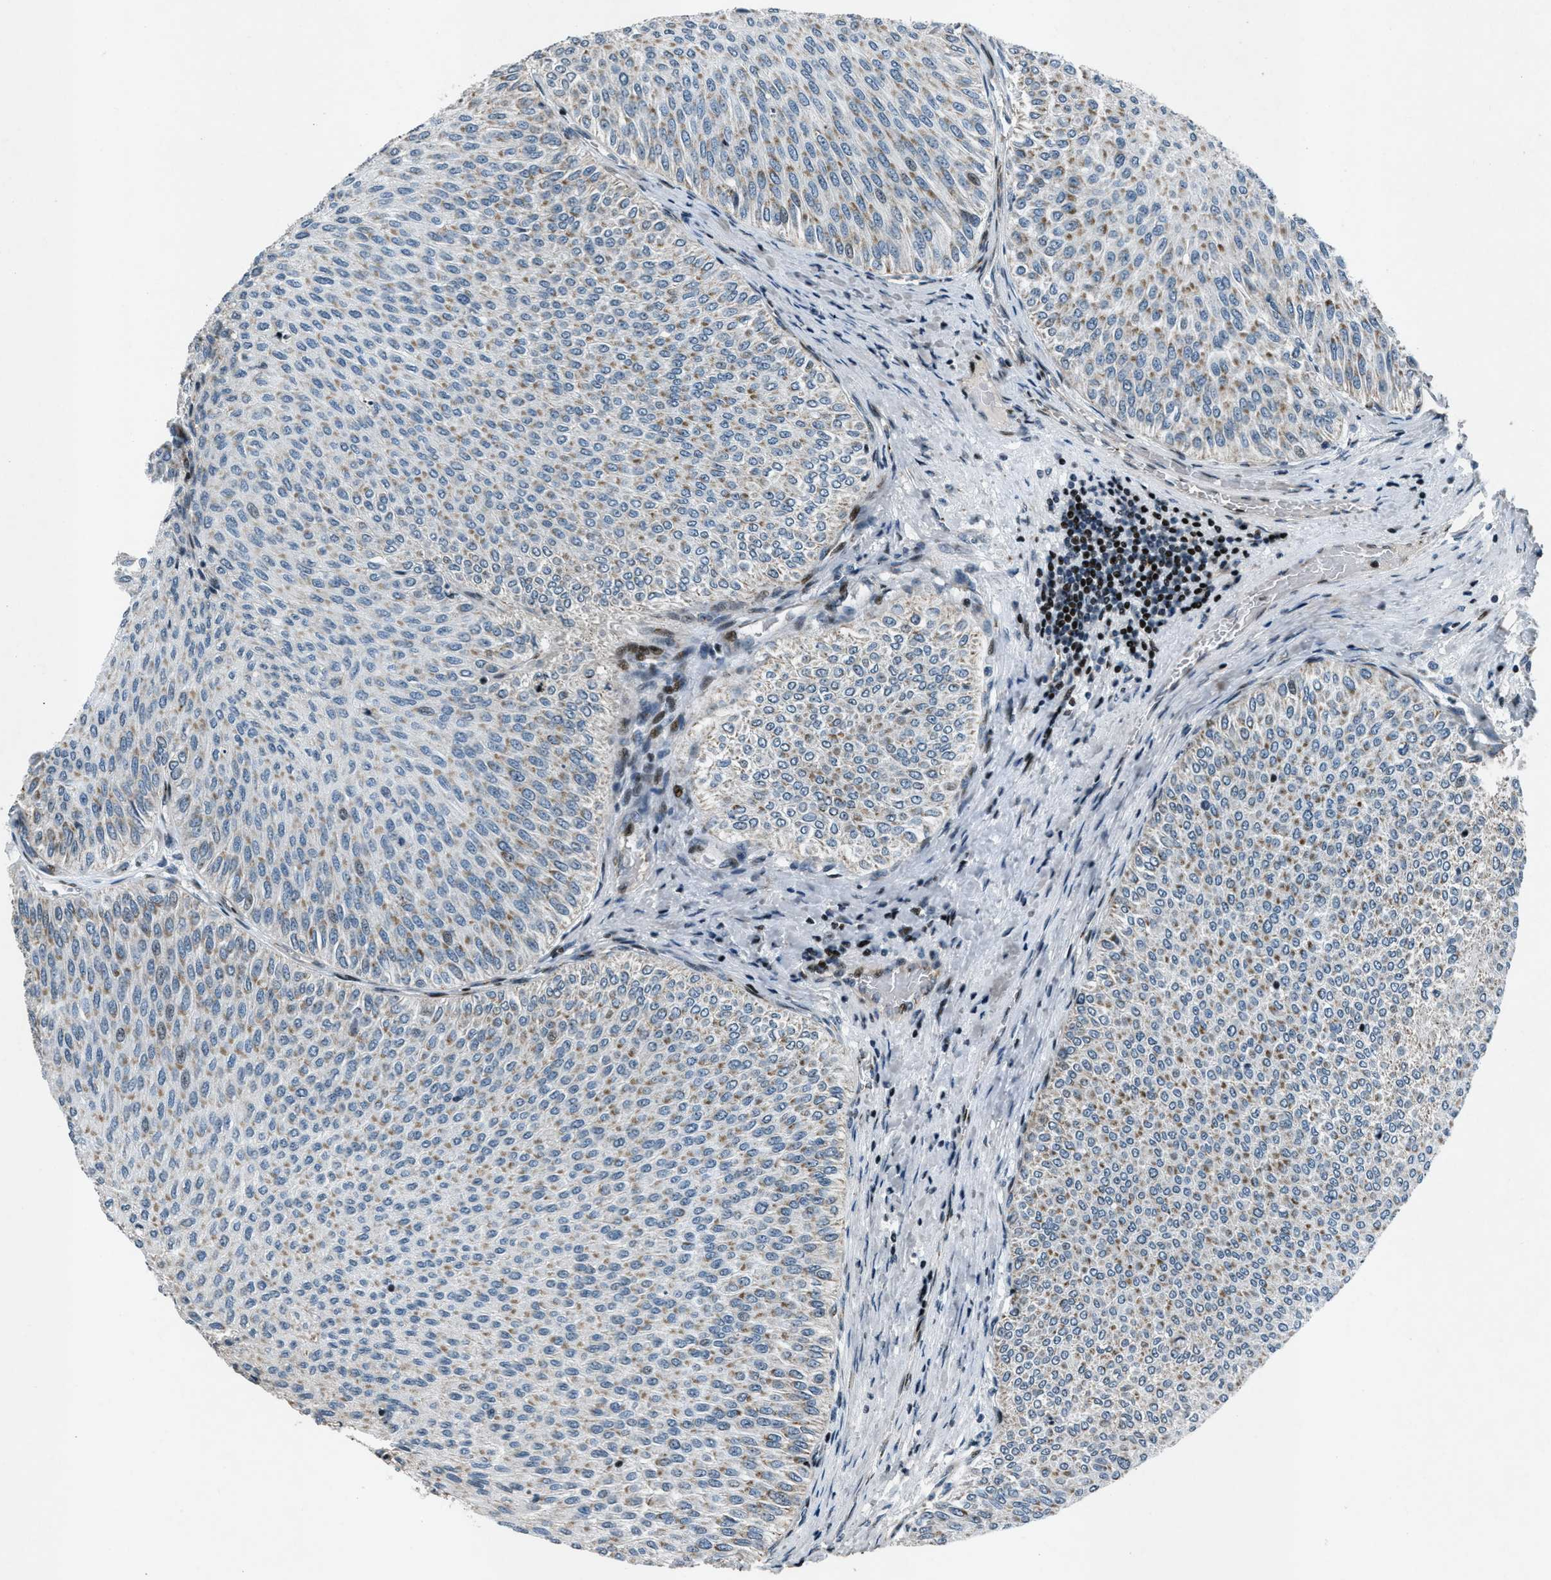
{"staining": {"intensity": "weak", "quantity": ">75%", "location": "cytoplasmic/membranous"}, "tissue": "urothelial cancer", "cell_type": "Tumor cells", "image_type": "cancer", "snomed": [{"axis": "morphology", "description": "Urothelial carcinoma, Low grade"}, {"axis": "topography", "description": "Urinary bladder"}], "caption": "Immunohistochemistry (DAB) staining of human low-grade urothelial carcinoma reveals weak cytoplasmic/membranous protein staining in about >75% of tumor cells.", "gene": "GPC6", "patient": {"sex": "male", "age": 78}}